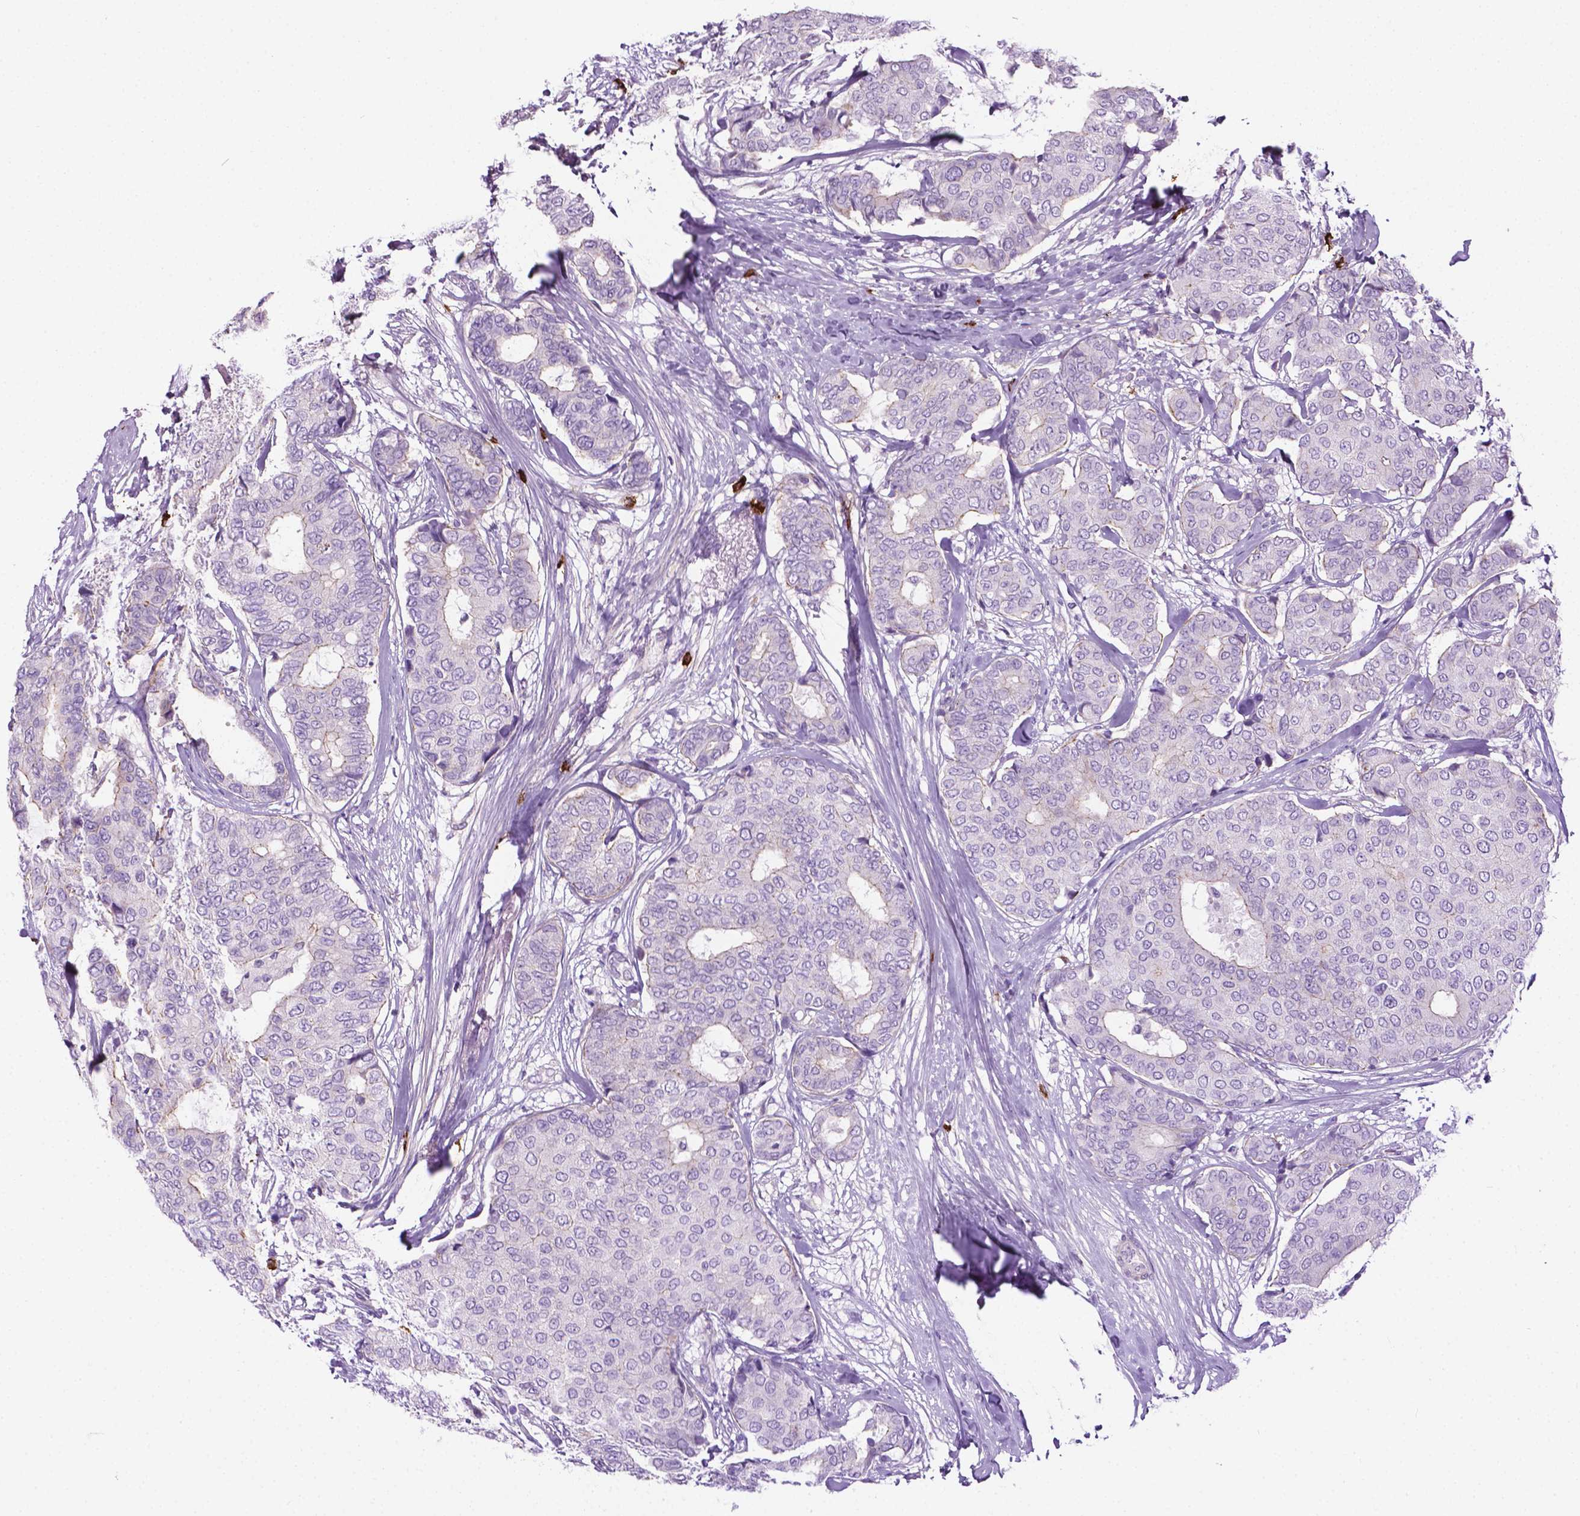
{"staining": {"intensity": "negative", "quantity": "none", "location": "none"}, "tissue": "breast cancer", "cell_type": "Tumor cells", "image_type": "cancer", "snomed": [{"axis": "morphology", "description": "Duct carcinoma"}, {"axis": "topography", "description": "Breast"}], "caption": "Tumor cells show no significant protein staining in breast cancer.", "gene": "SPECC1L", "patient": {"sex": "female", "age": 75}}